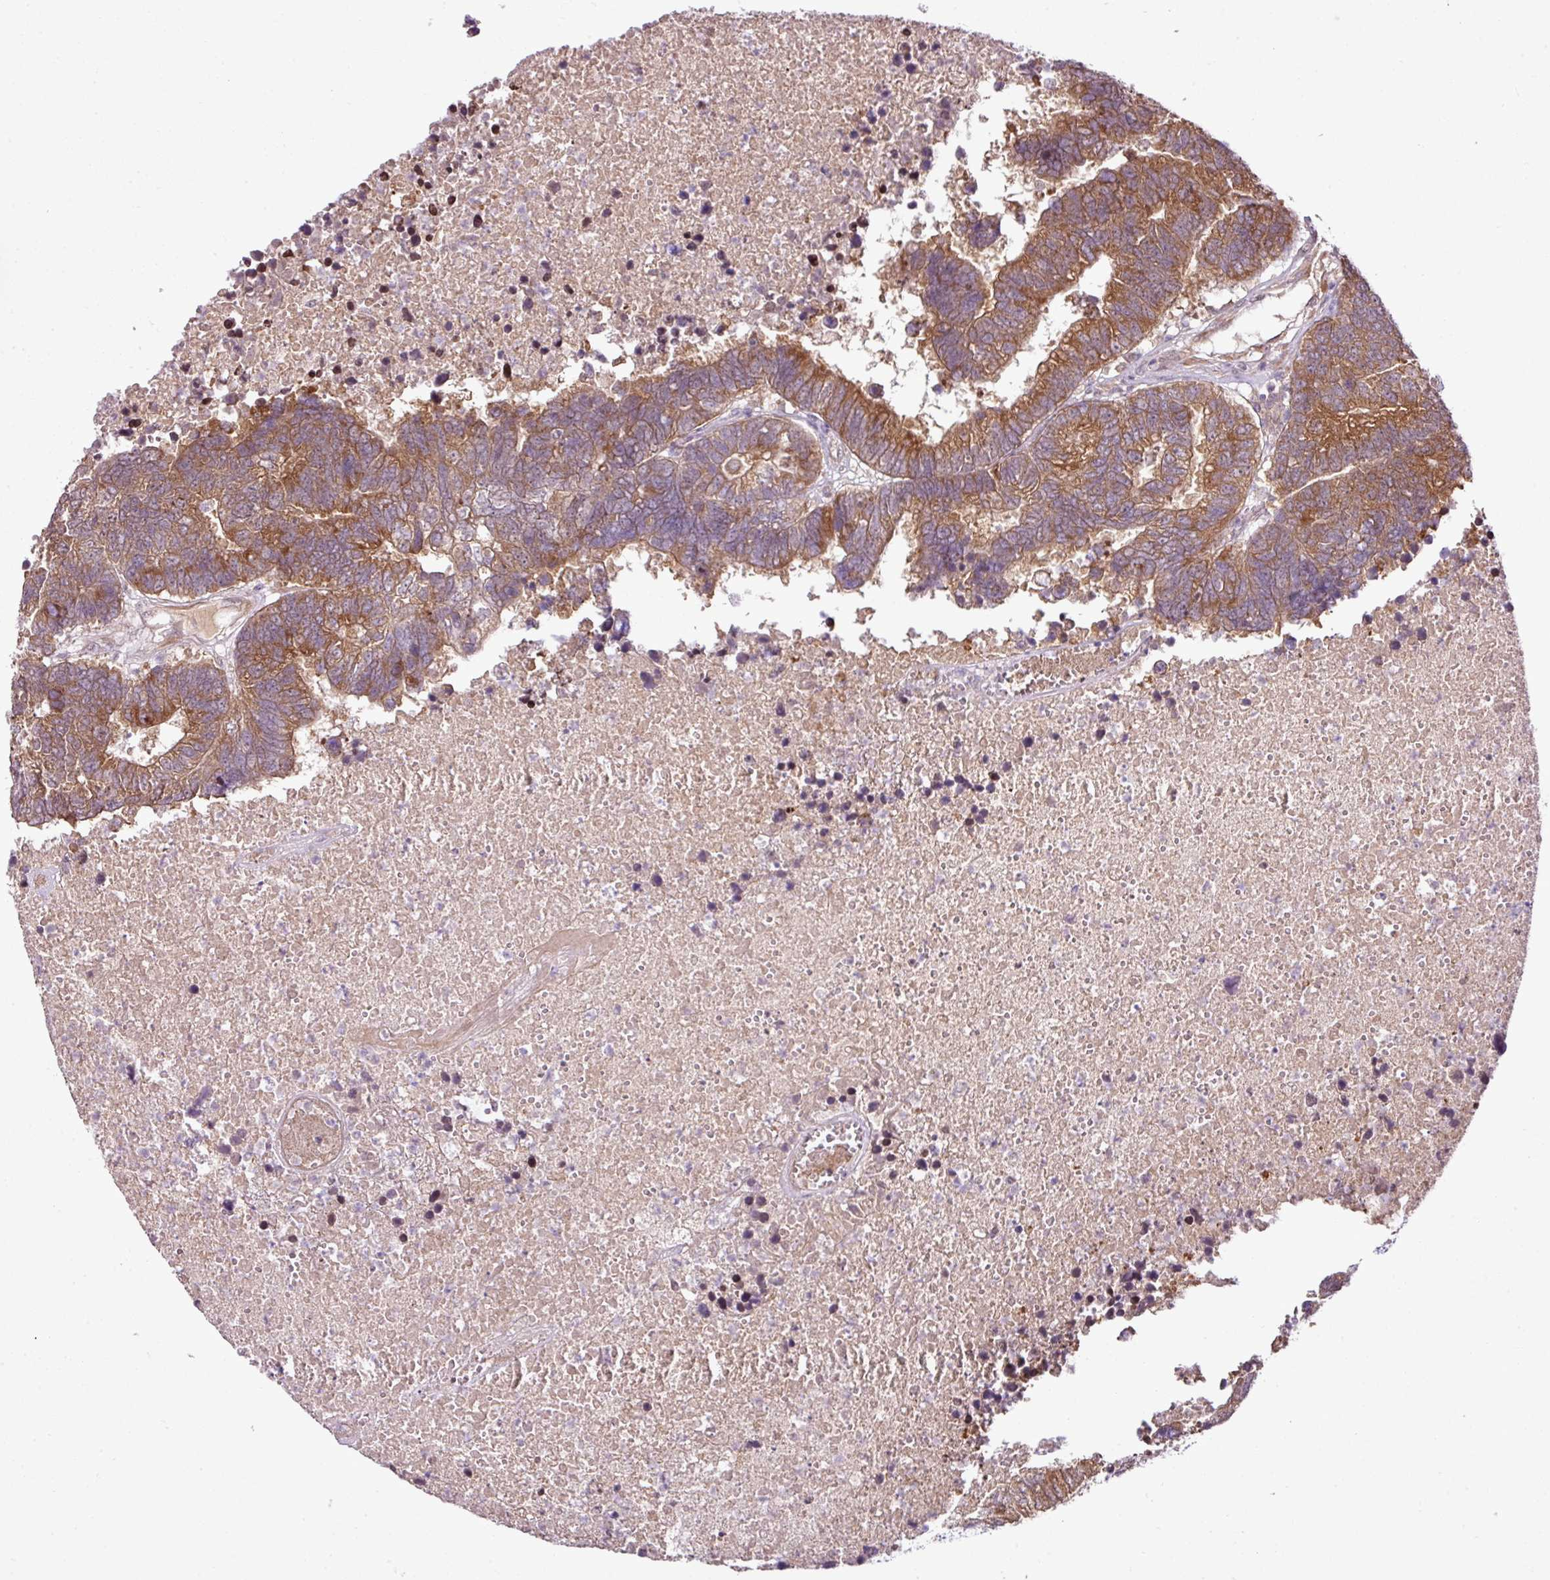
{"staining": {"intensity": "moderate", "quantity": ">75%", "location": "cytoplasmic/membranous"}, "tissue": "colorectal cancer", "cell_type": "Tumor cells", "image_type": "cancer", "snomed": [{"axis": "morphology", "description": "Adenocarcinoma, NOS"}, {"axis": "topography", "description": "Colon"}], "caption": "High-power microscopy captured an immunohistochemistry (IHC) micrograph of adenocarcinoma (colorectal), revealing moderate cytoplasmic/membranous positivity in about >75% of tumor cells.", "gene": "DNAAF4", "patient": {"sex": "female", "age": 48}}